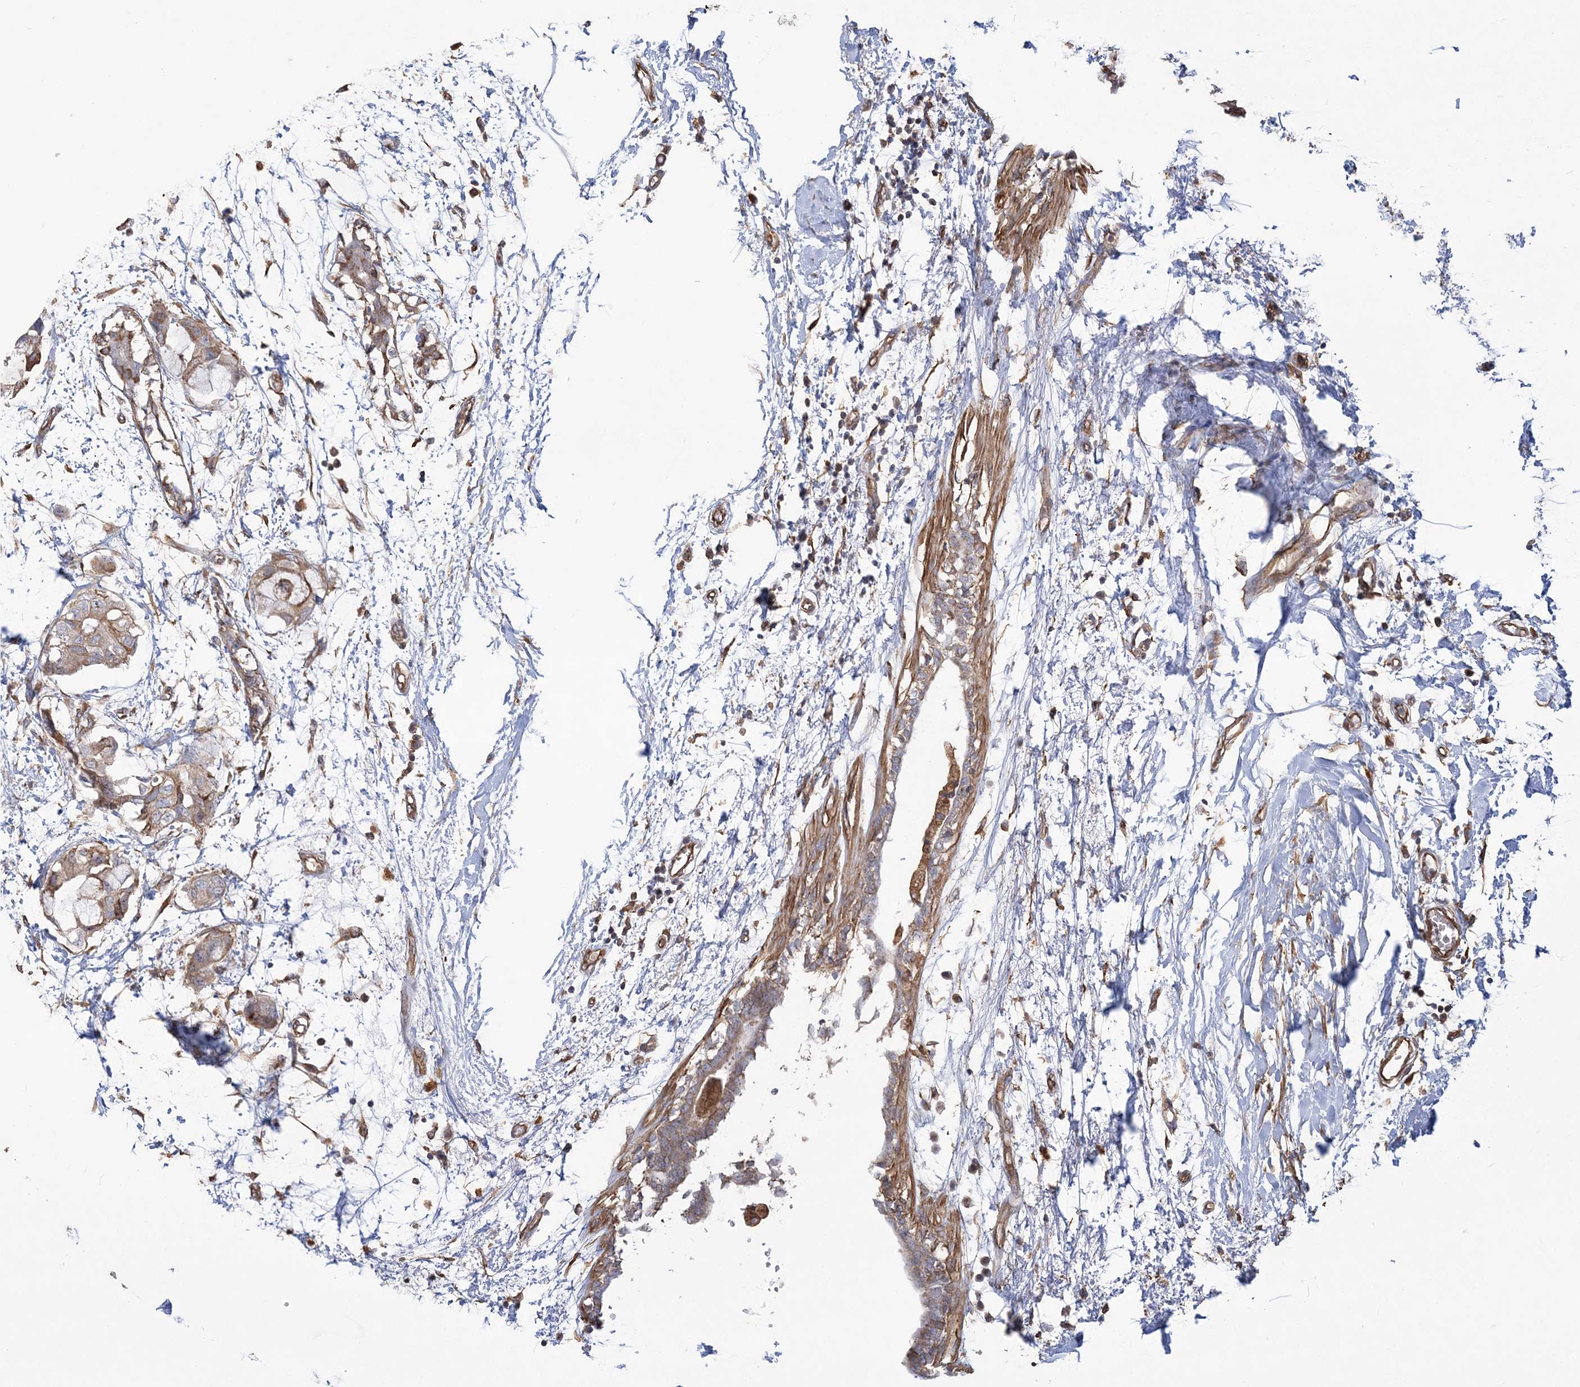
{"staining": {"intensity": "moderate", "quantity": ">75%", "location": "cytoplasmic/membranous"}, "tissue": "breast cancer", "cell_type": "Tumor cells", "image_type": "cancer", "snomed": [{"axis": "morphology", "description": "Duct carcinoma"}, {"axis": "topography", "description": "Breast"}], "caption": "High-magnification brightfield microscopy of intraductal carcinoma (breast) stained with DAB (3,3'-diaminobenzidine) (brown) and counterstained with hematoxylin (blue). tumor cells exhibit moderate cytoplasmic/membranous staining is seen in approximately>75% of cells. The staining is performed using DAB (3,3'-diaminobenzidine) brown chromogen to label protein expression. The nuclei are counter-stained blue using hematoxylin.", "gene": "ZNF821", "patient": {"sex": "female", "age": 40}}